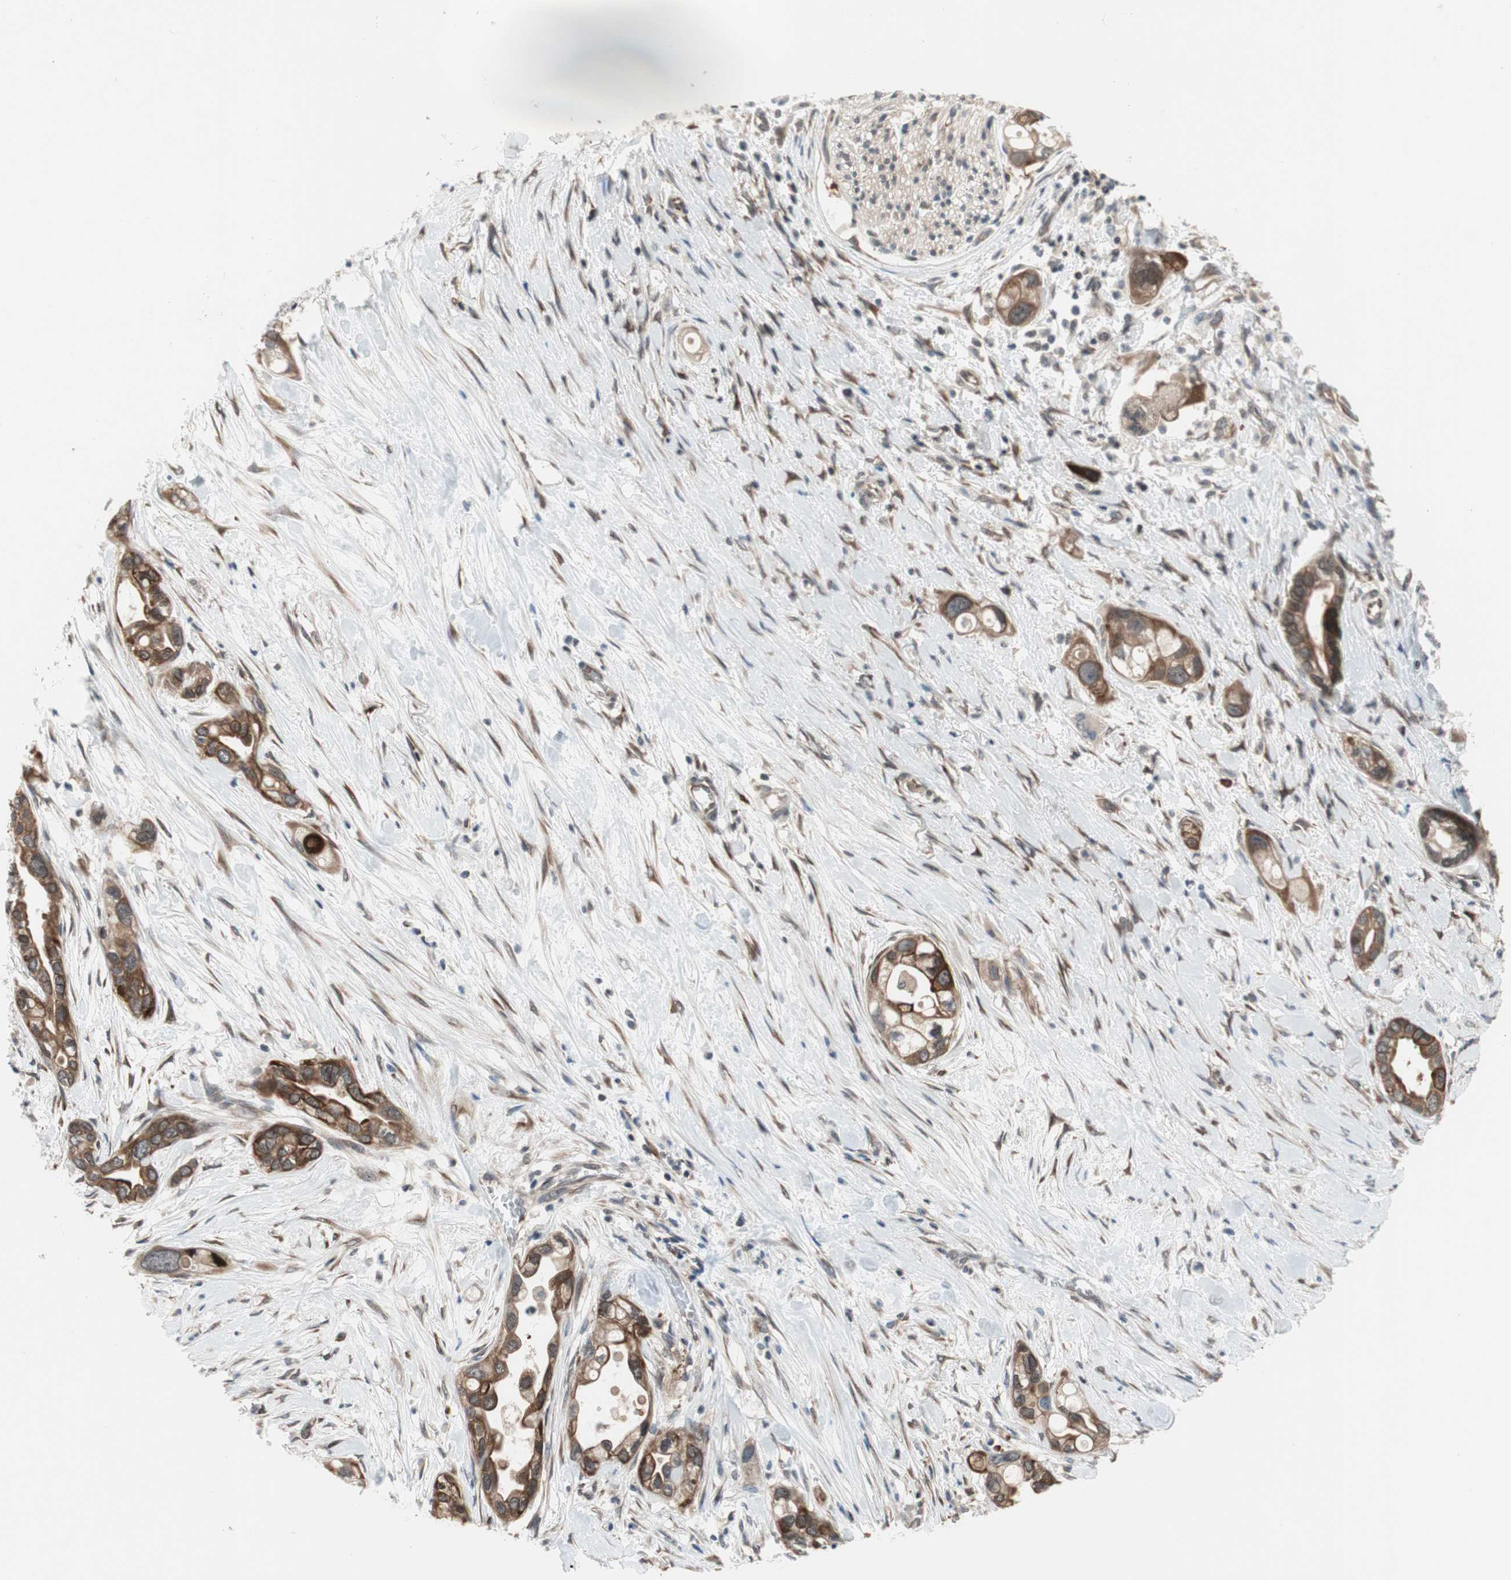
{"staining": {"intensity": "strong", "quantity": ">75%", "location": "cytoplasmic/membranous"}, "tissue": "pancreatic cancer", "cell_type": "Tumor cells", "image_type": "cancer", "snomed": [{"axis": "morphology", "description": "Adenocarcinoma, NOS"}, {"axis": "topography", "description": "Pancreas"}], "caption": "About >75% of tumor cells in adenocarcinoma (pancreatic) exhibit strong cytoplasmic/membranous protein positivity as visualized by brown immunohistochemical staining.", "gene": "ZNF512B", "patient": {"sex": "female", "age": 77}}